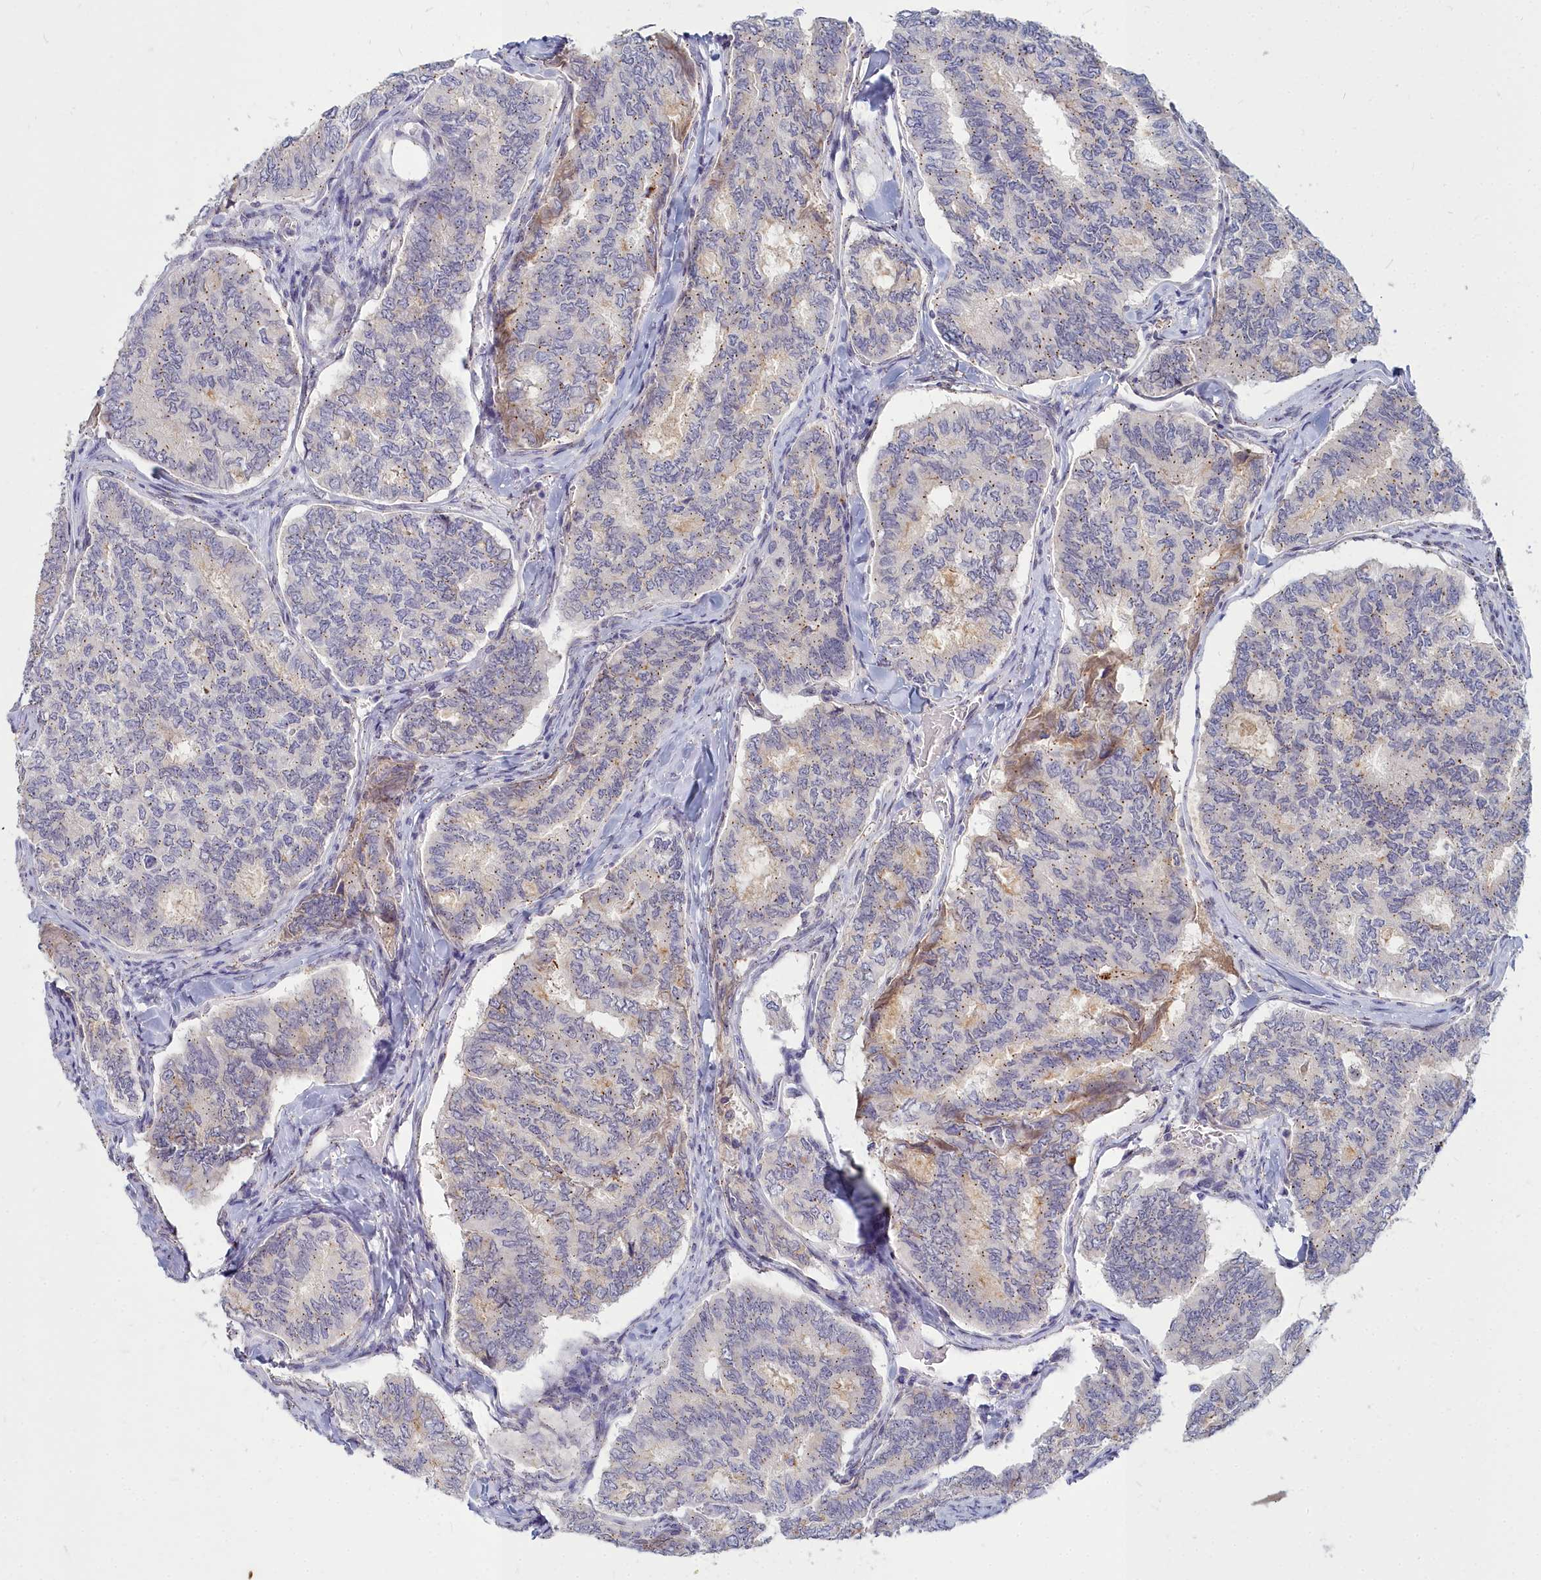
{"staining": {"intensity": "weak", "quantity": "25%-75%", "location": "cytoplasmic/membranous"}, "tissue": "thyroid cancer", "cell_type": "Tumor cells", "image_type": "cancer", "snomed": [{"axis": "morphology", "description": "Papillary adenocarcinoma, NOS"}, {"axis": "topography", "description": "Thyroid gland"}], "caption": "This photomicrograph exhibits immunohistochemistry (IHC) staining of thyroid cancer (papillary adenocarcinoma), with low weak cytoplasmic/membranous positivity in approximately 25%-75% of tumor cells.", "gene": "NOXA1", "patient": {"sex": "female", "age": 35}}